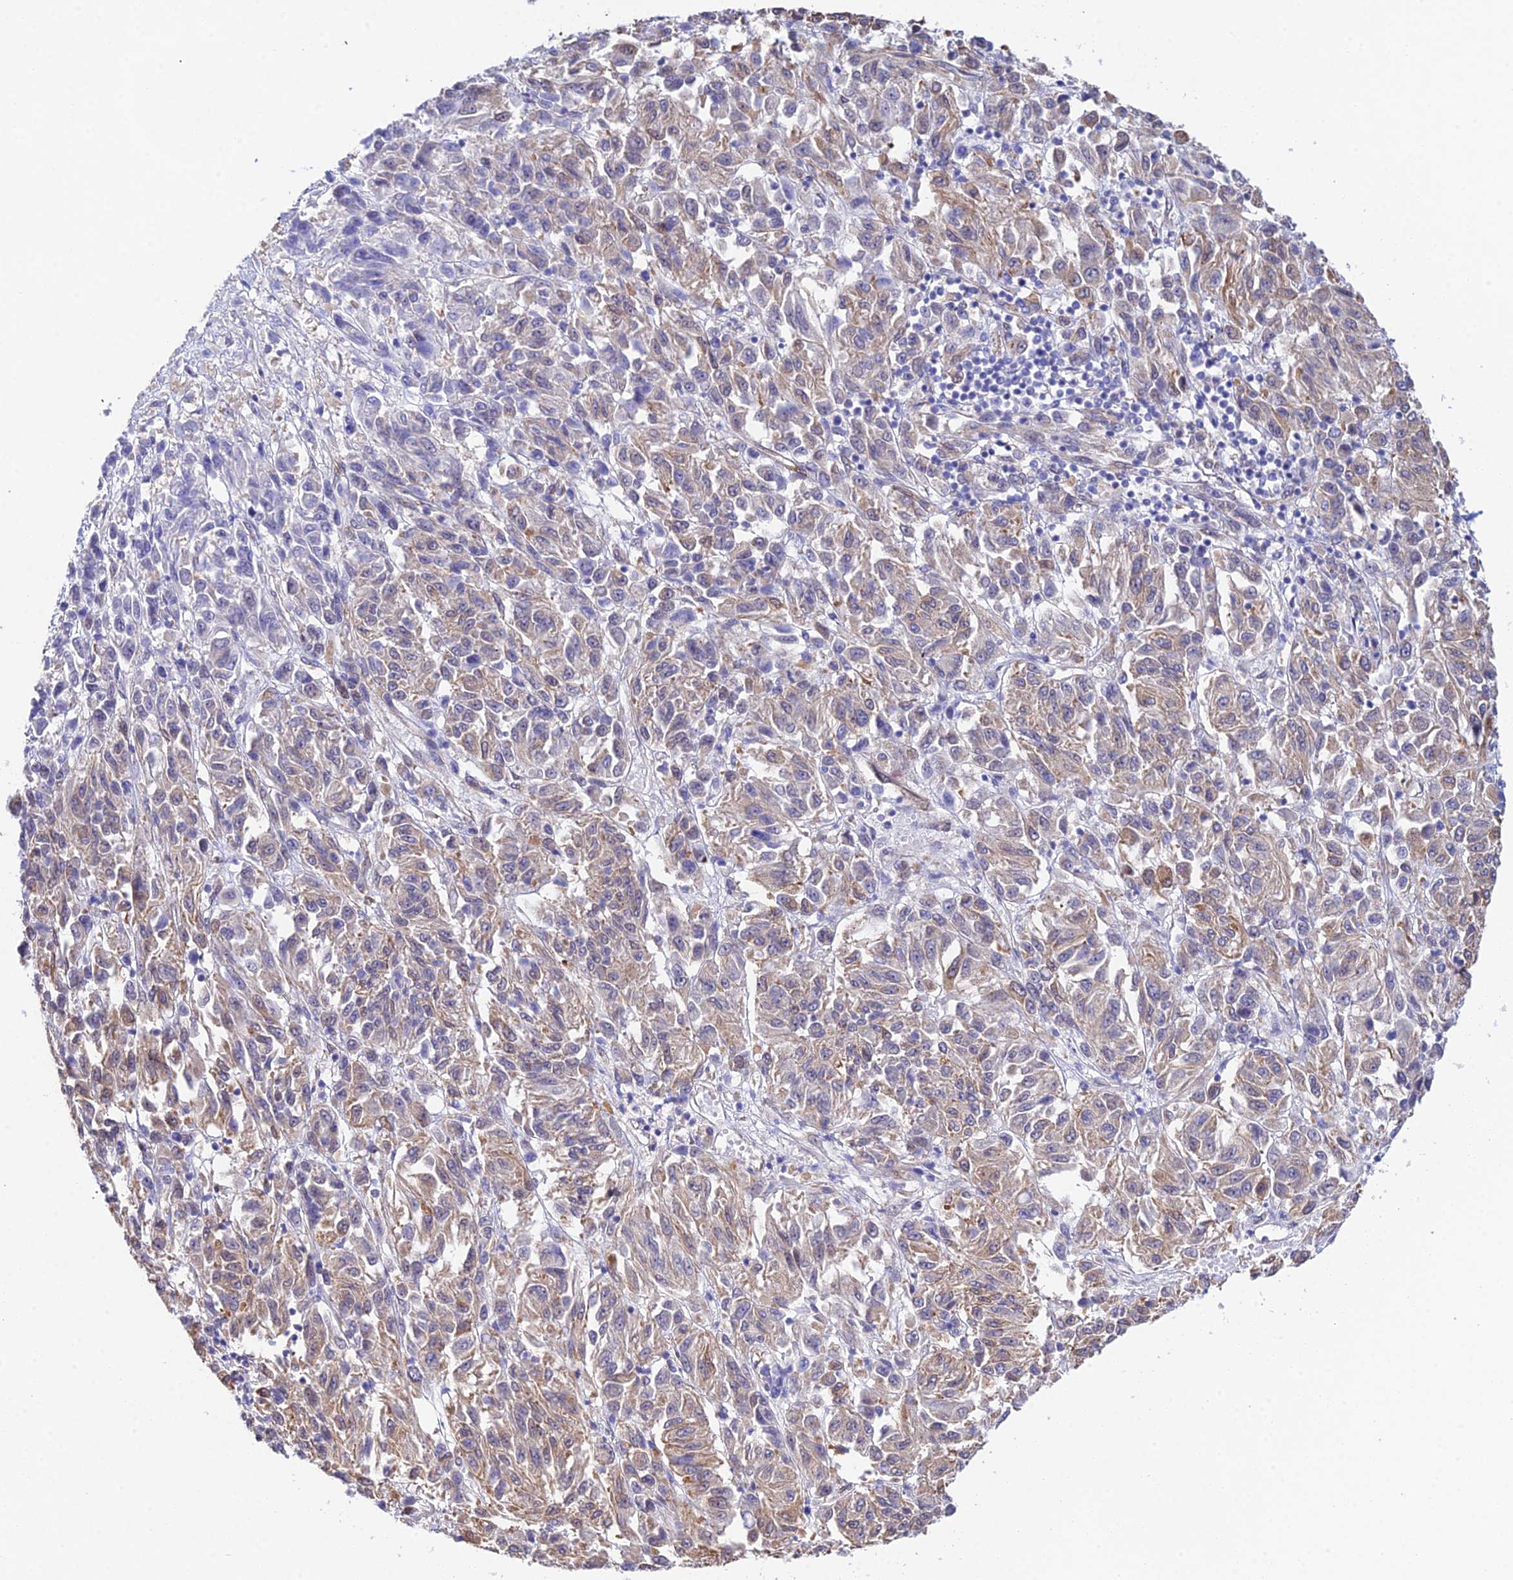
{"staining": {"intensity": "weak", "quantity": "25%-75%", "location": "cytoplasmic/membranous"}, "tissue": "melanoma", "cell_type": "Tumor cells", "image_type": "cancer", "snomed": [{"axis": "morphology", "description": "Malignant melanoma, Metastatic site"}, {"axis": "topography", "description": "Lung"}], "caption": "This photomicrograph displays immunohistochemistry staining of melanoma, with low weak cytoplasmic/membranous expression in about 25%-75% of tumor cells.", "gene": "MXRA7", "patient": {"sex": "male", "age": 64}}